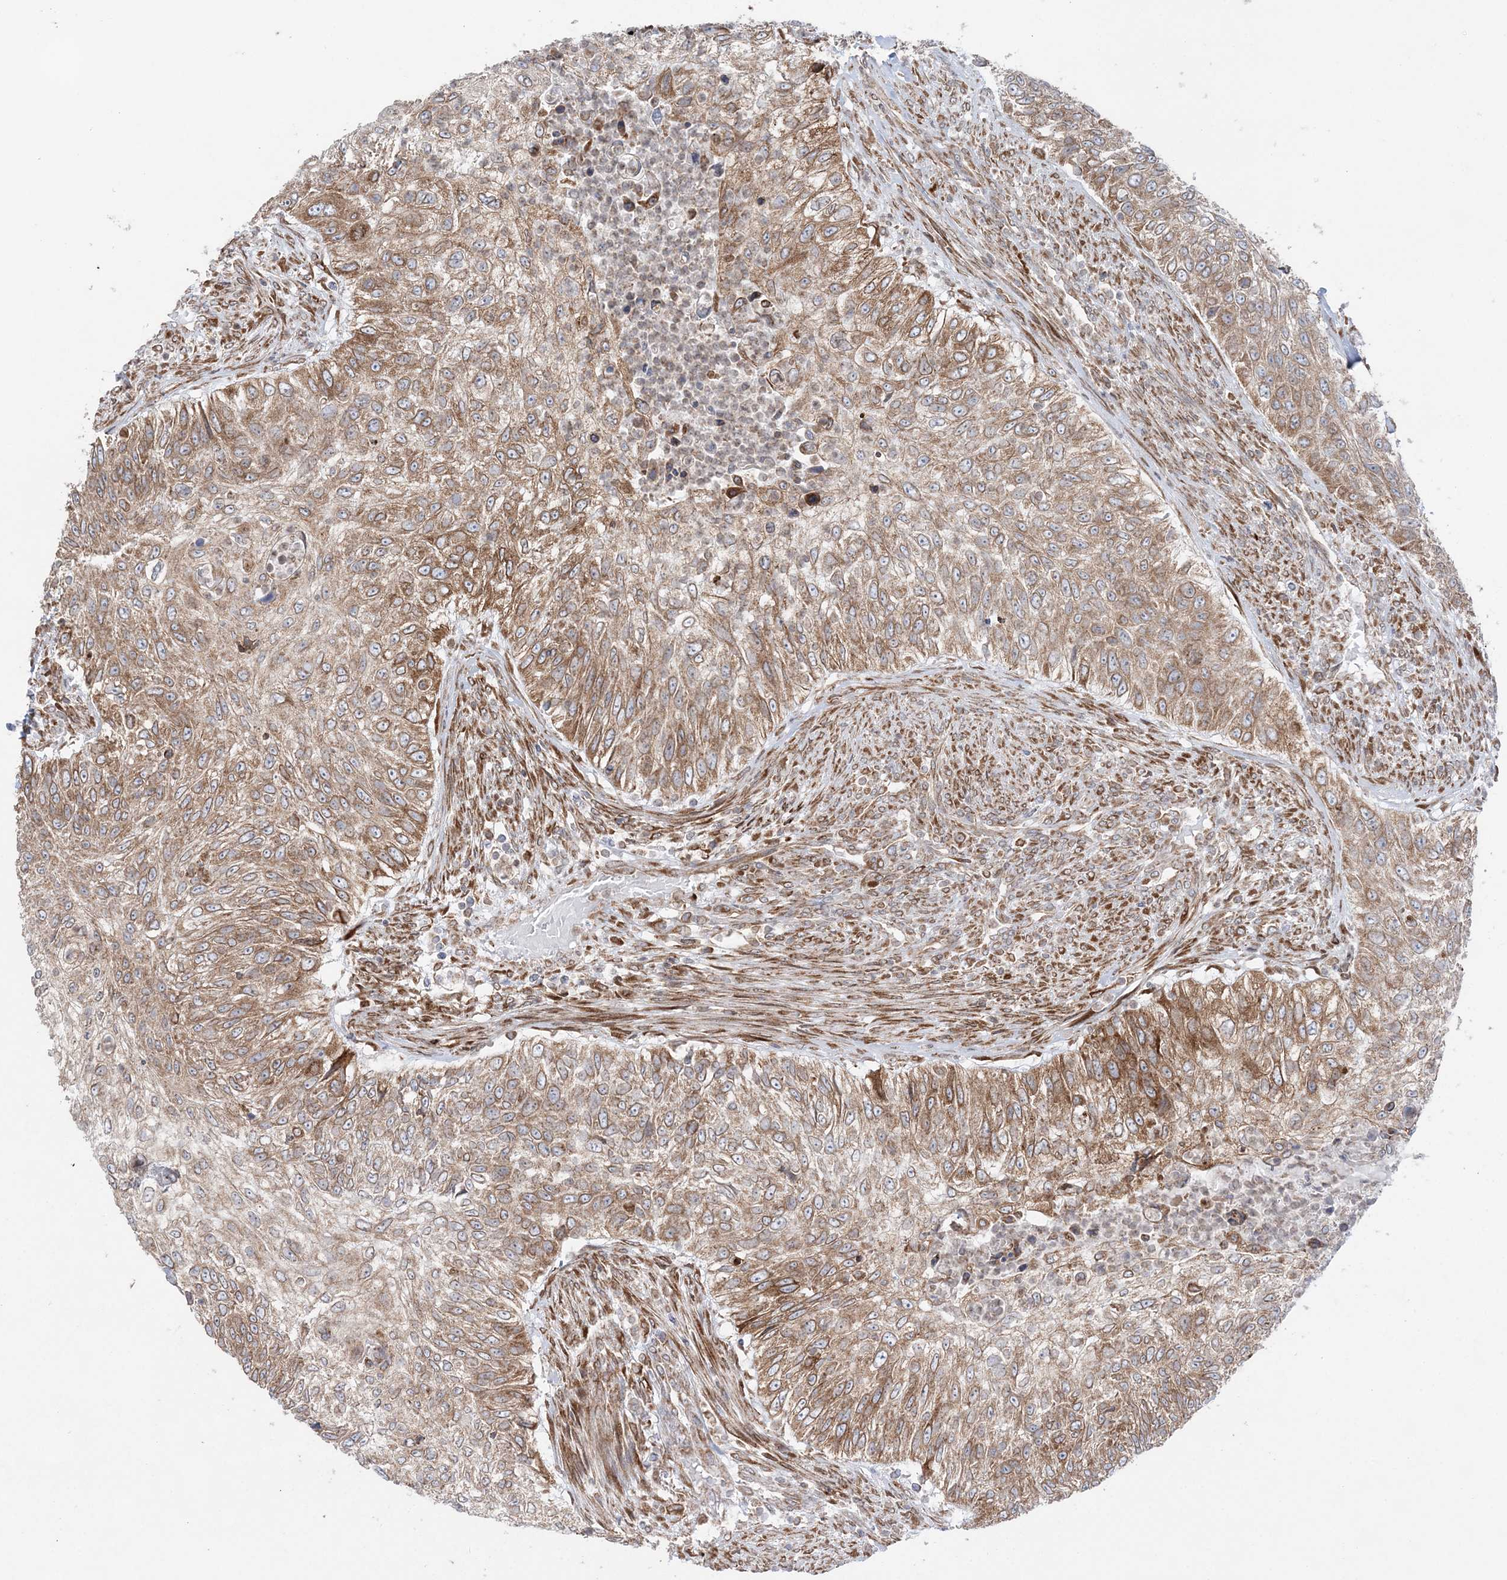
{"staining": {"intensity": "moderate", "quantity": ">75%", "location": "cytoplasmic/membranous"}, "tissue": "urothelial cancer", "cell_type": "Tumor cells", "image_type": "cancer", "snomed": [{"axis": "morphology", "description": "Urothelial carcinoma, High grade"}, {"axis": "topography", "description": "Urinary bladder"}], "caption": "Protein analysis of urothelial cancer tissue shows moderate cytoplasmic/membranous positivity in approximately >75% of tumor cells.", "gene": "TMED10", "patient": {"sex": "female", "age": 60}}